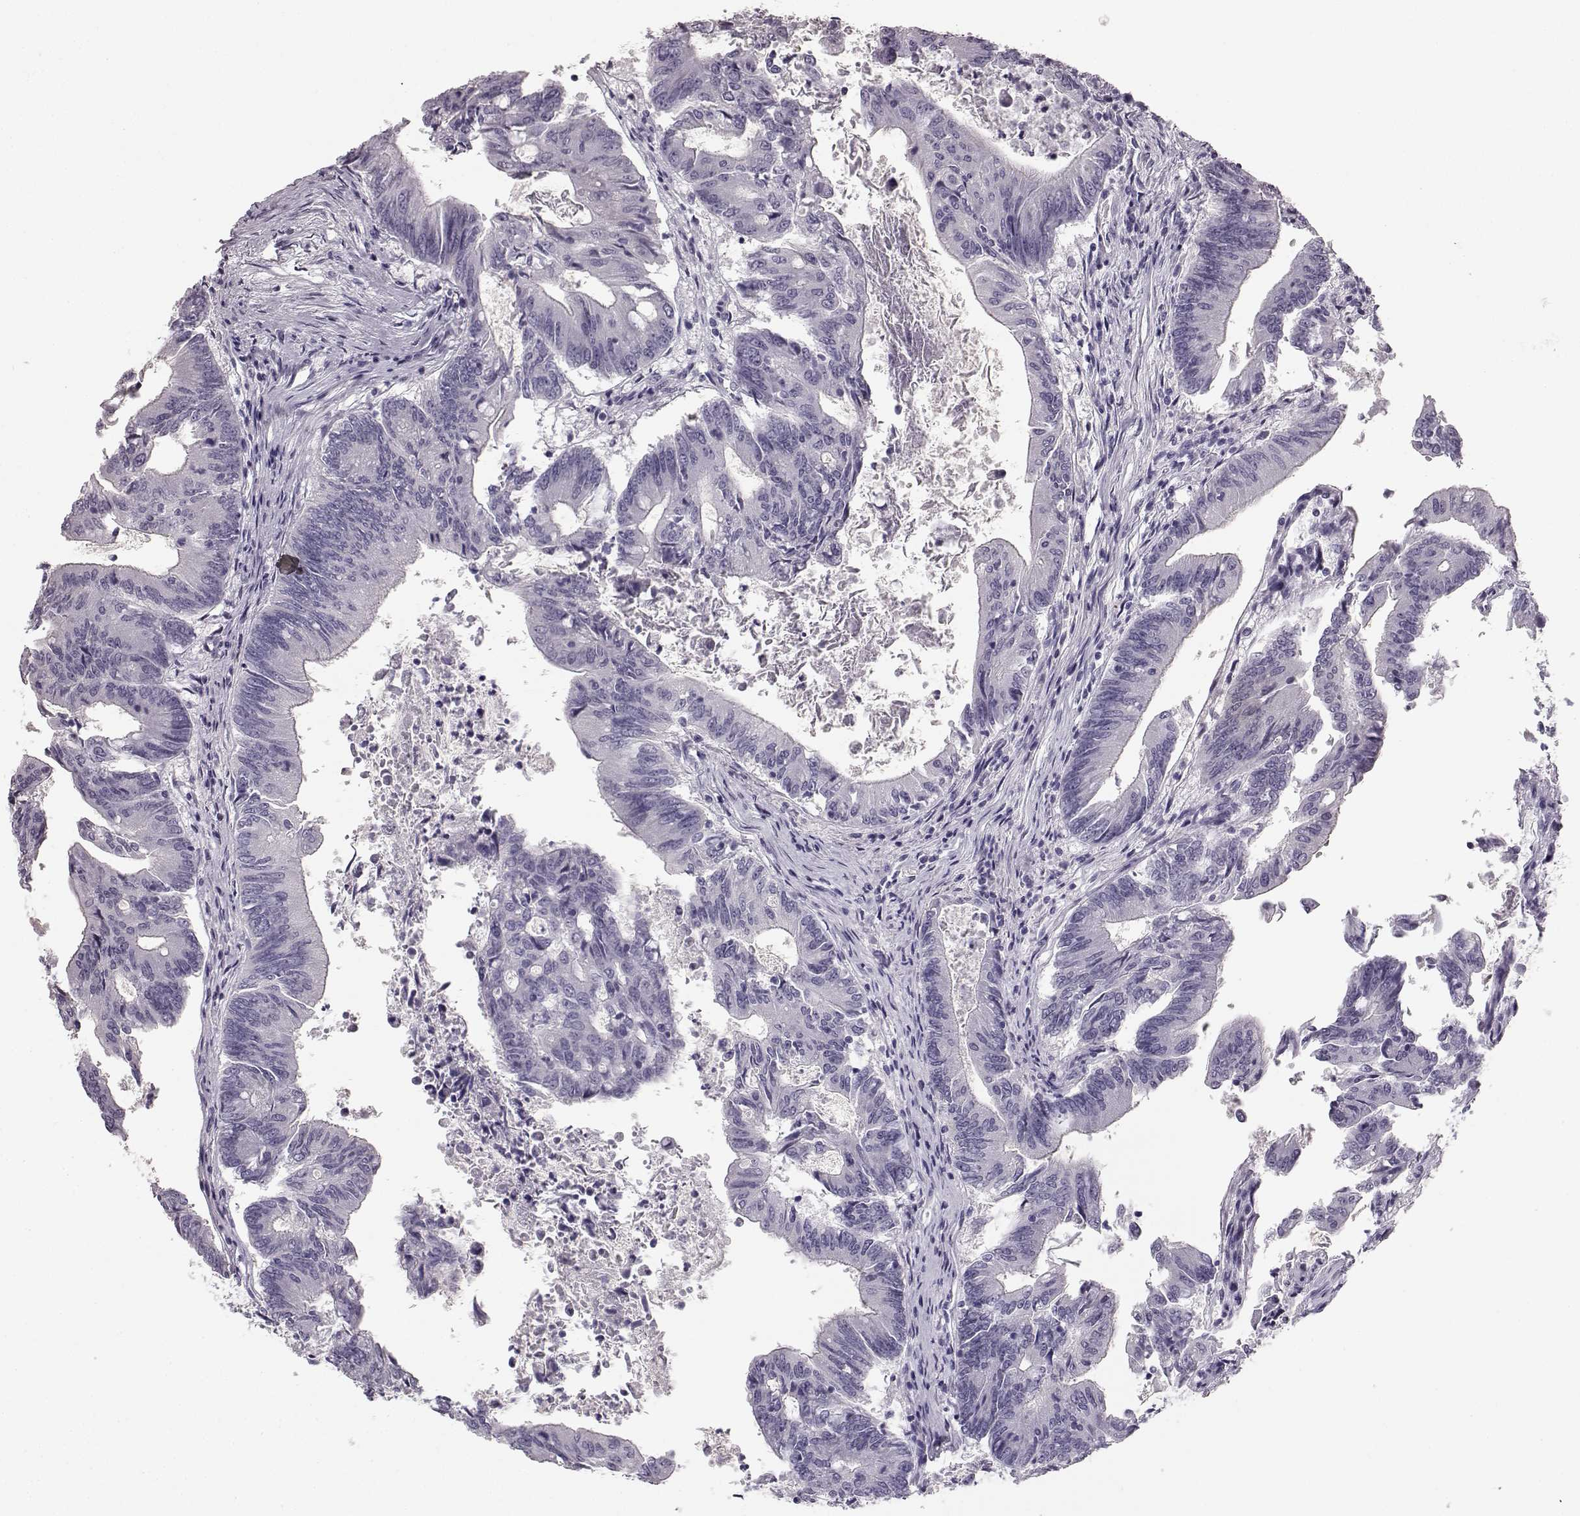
{"staining": {"intensity": "negative", "quantity": "none", "location": "none"}, "tissue": "colorectal cancer", "cell_type": "Tumor cells", "image_type": "cancer", "snomed": [{"axis": "morphology", "description": "Adenocarcinoma, NOS"}, {"axis": "topography", "description": "Colon"}], "caption": "Immunohistochemical staining of human colorectal cancer shows no significant expression in tumor cells. (Immunohistochemistry (ihc), brightfield microscopy, high magnification).", "gene": "BFSP2", "patient": {"sex": "female", "age": 70}}